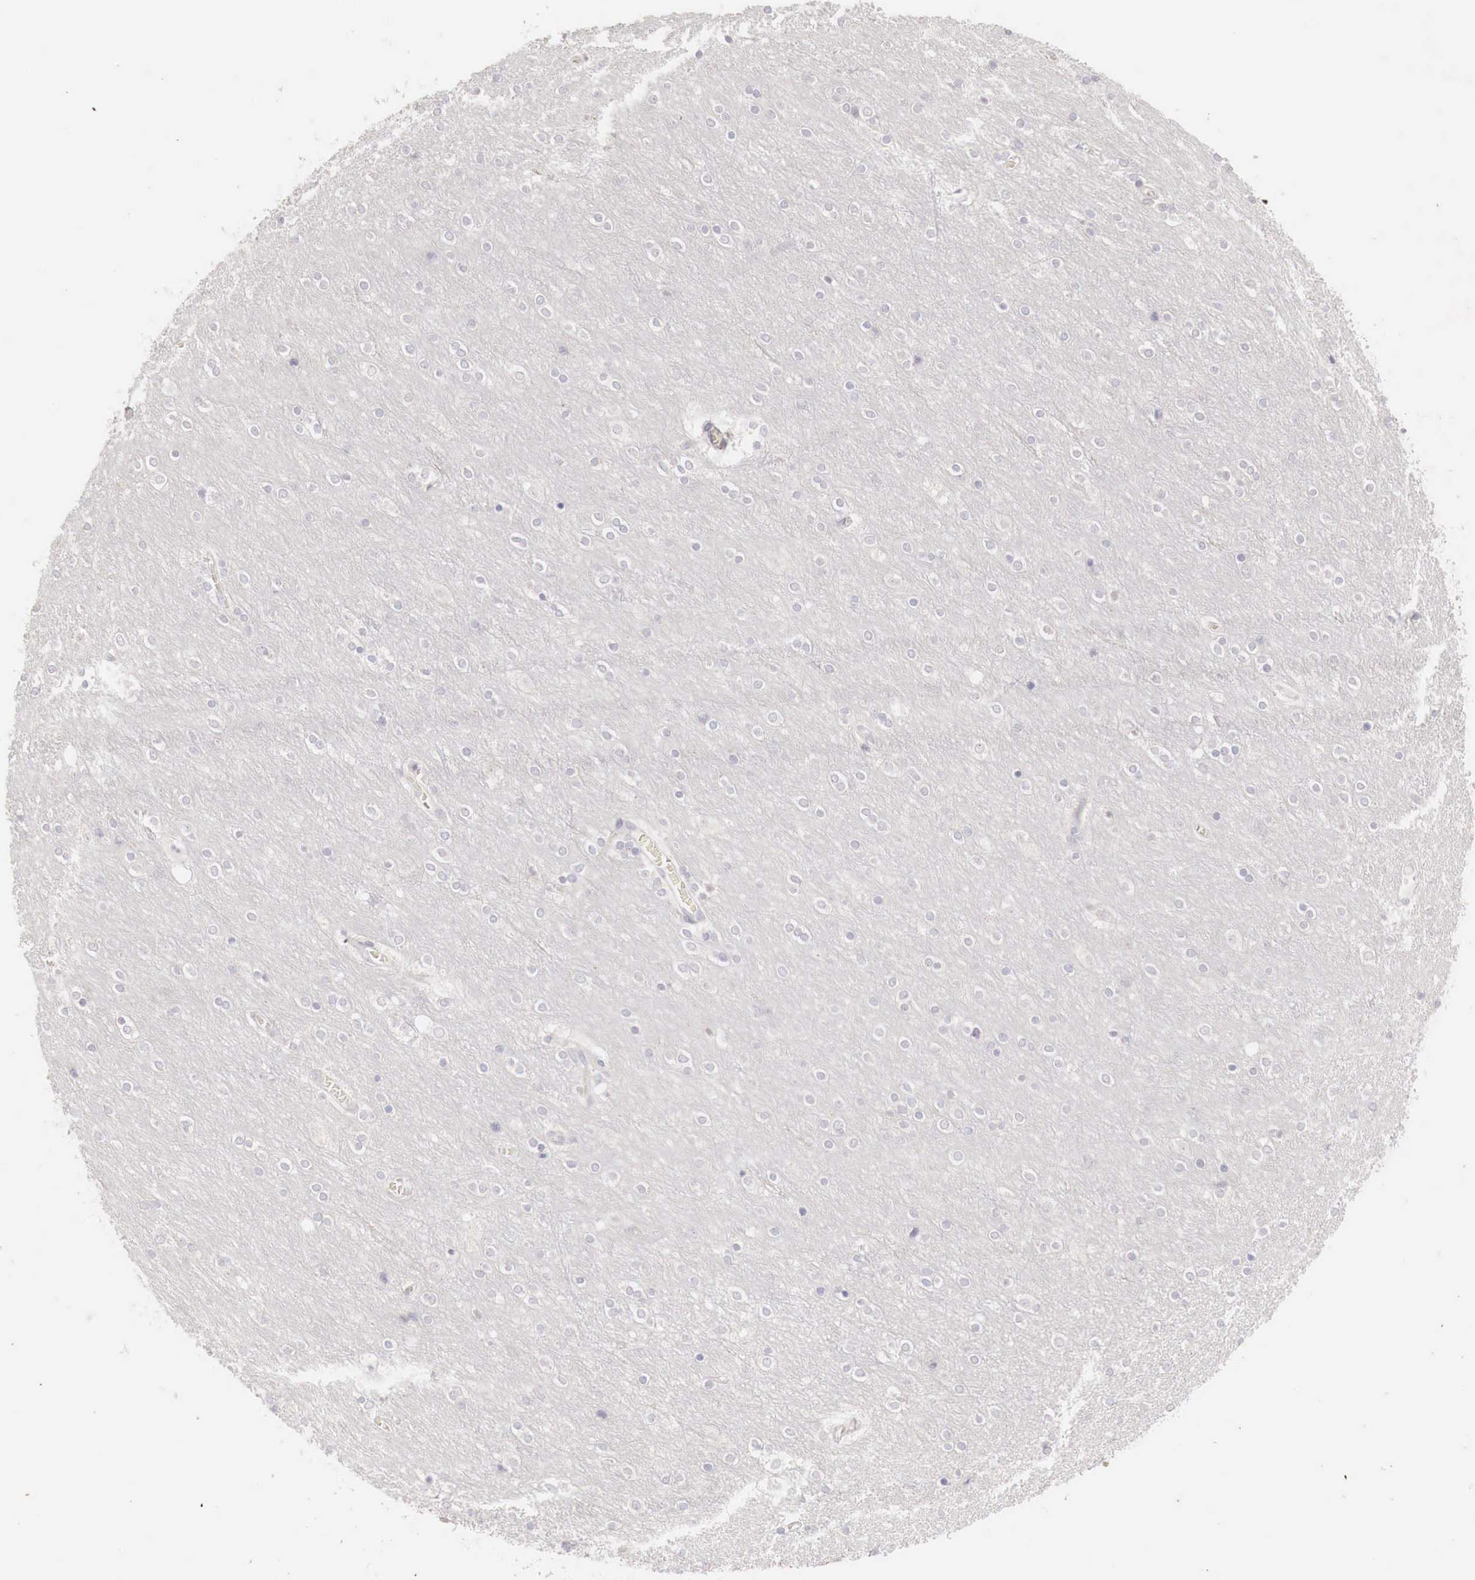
{"staining": {"intensity": "negative", "quantity": "none", "location": "none"}, "tissue": "cerebral cortex", "cell_type": "Endothelial cells", "image_type": "normal", "snomed": [{"axis": "morphology", "description": "Normal tissue, NOS"}, {"axis": "topography", "description": "Cerebral cortex"}], "caption": "Immunohistochemistry of unremarkable human cerebral cortex shows no expression in endothelial cells.", "gene": "GATA1", "patient": {"sex": "female", "age": 54}}